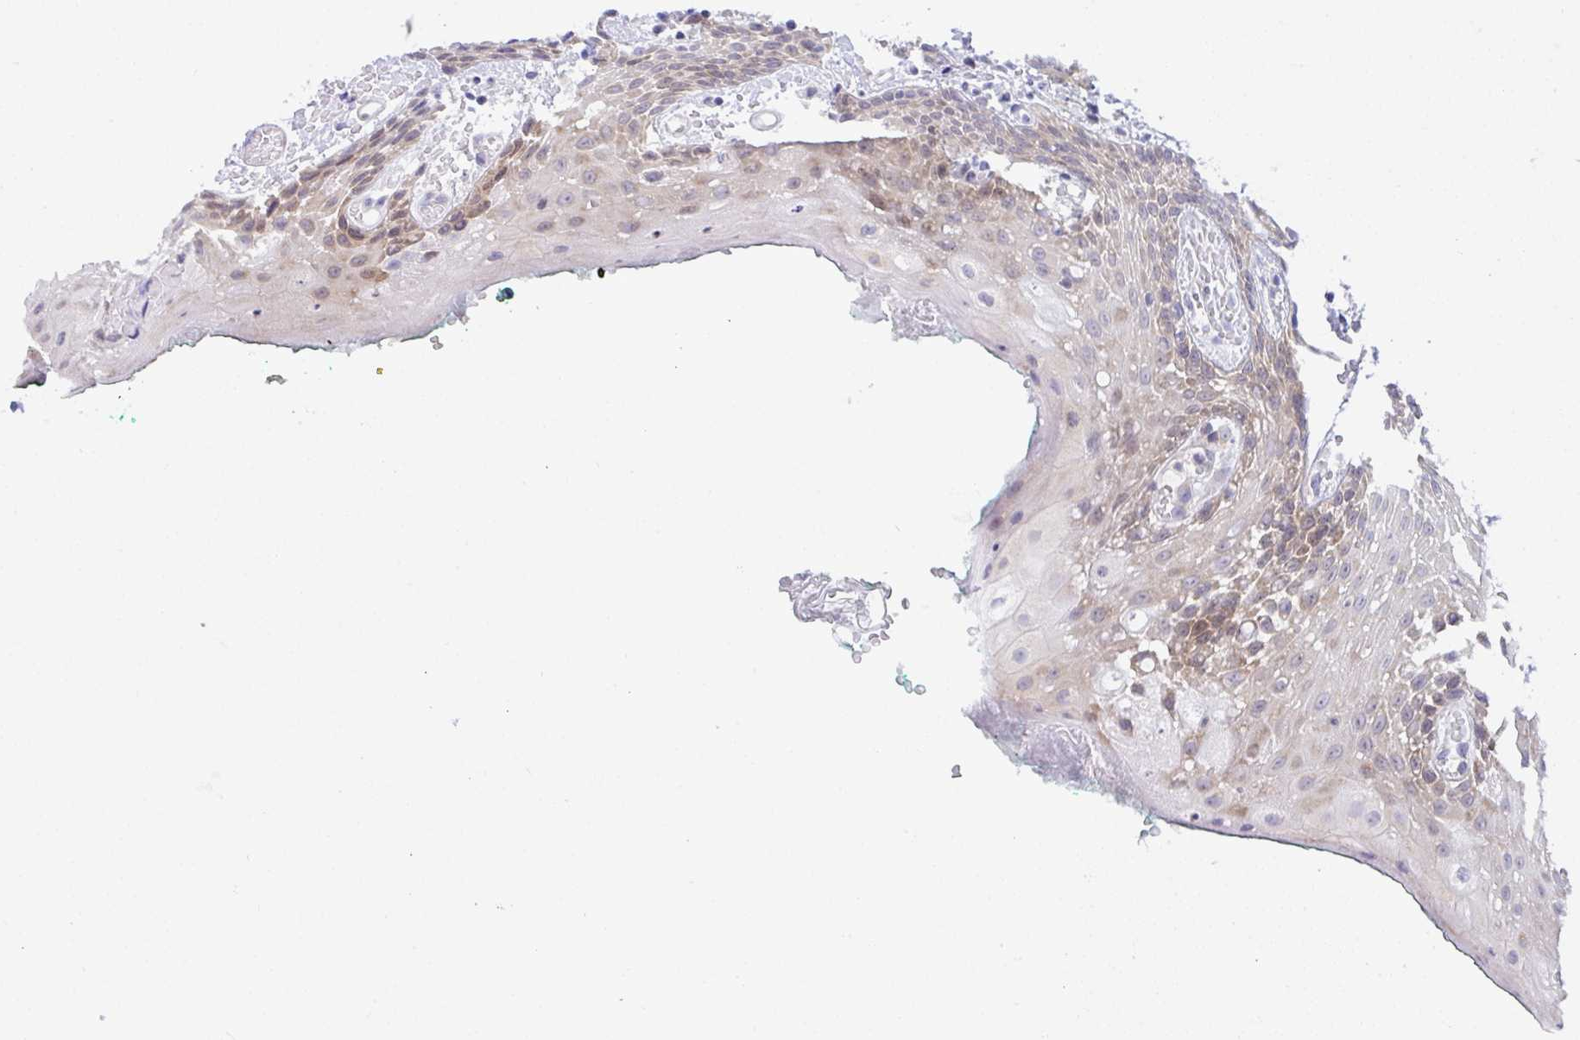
{"staining": {"intensity": "weak", "quantity": "25%-75%", "location": "cytoplasmic/membranous"}, "tissue": "oral mucosa", "cell_type": "Squamous epithelial cells", "image_type": "normal", "snomed": [{"axis": "morphology", "description": "Normal tissue, NOS"}, {"axis": "topography", "description": "Oral tissue"}, {"axis": "topography", "description": "Tounge, NOS"}], "caption": "Oral mucosa stained with a brown dye shows weak cytoplasmic/membranous positive positivity in about 25%-75% of squamous epithelial cells.", "gene": "FAU", "patient": {"sex": "female", "age": 62}}